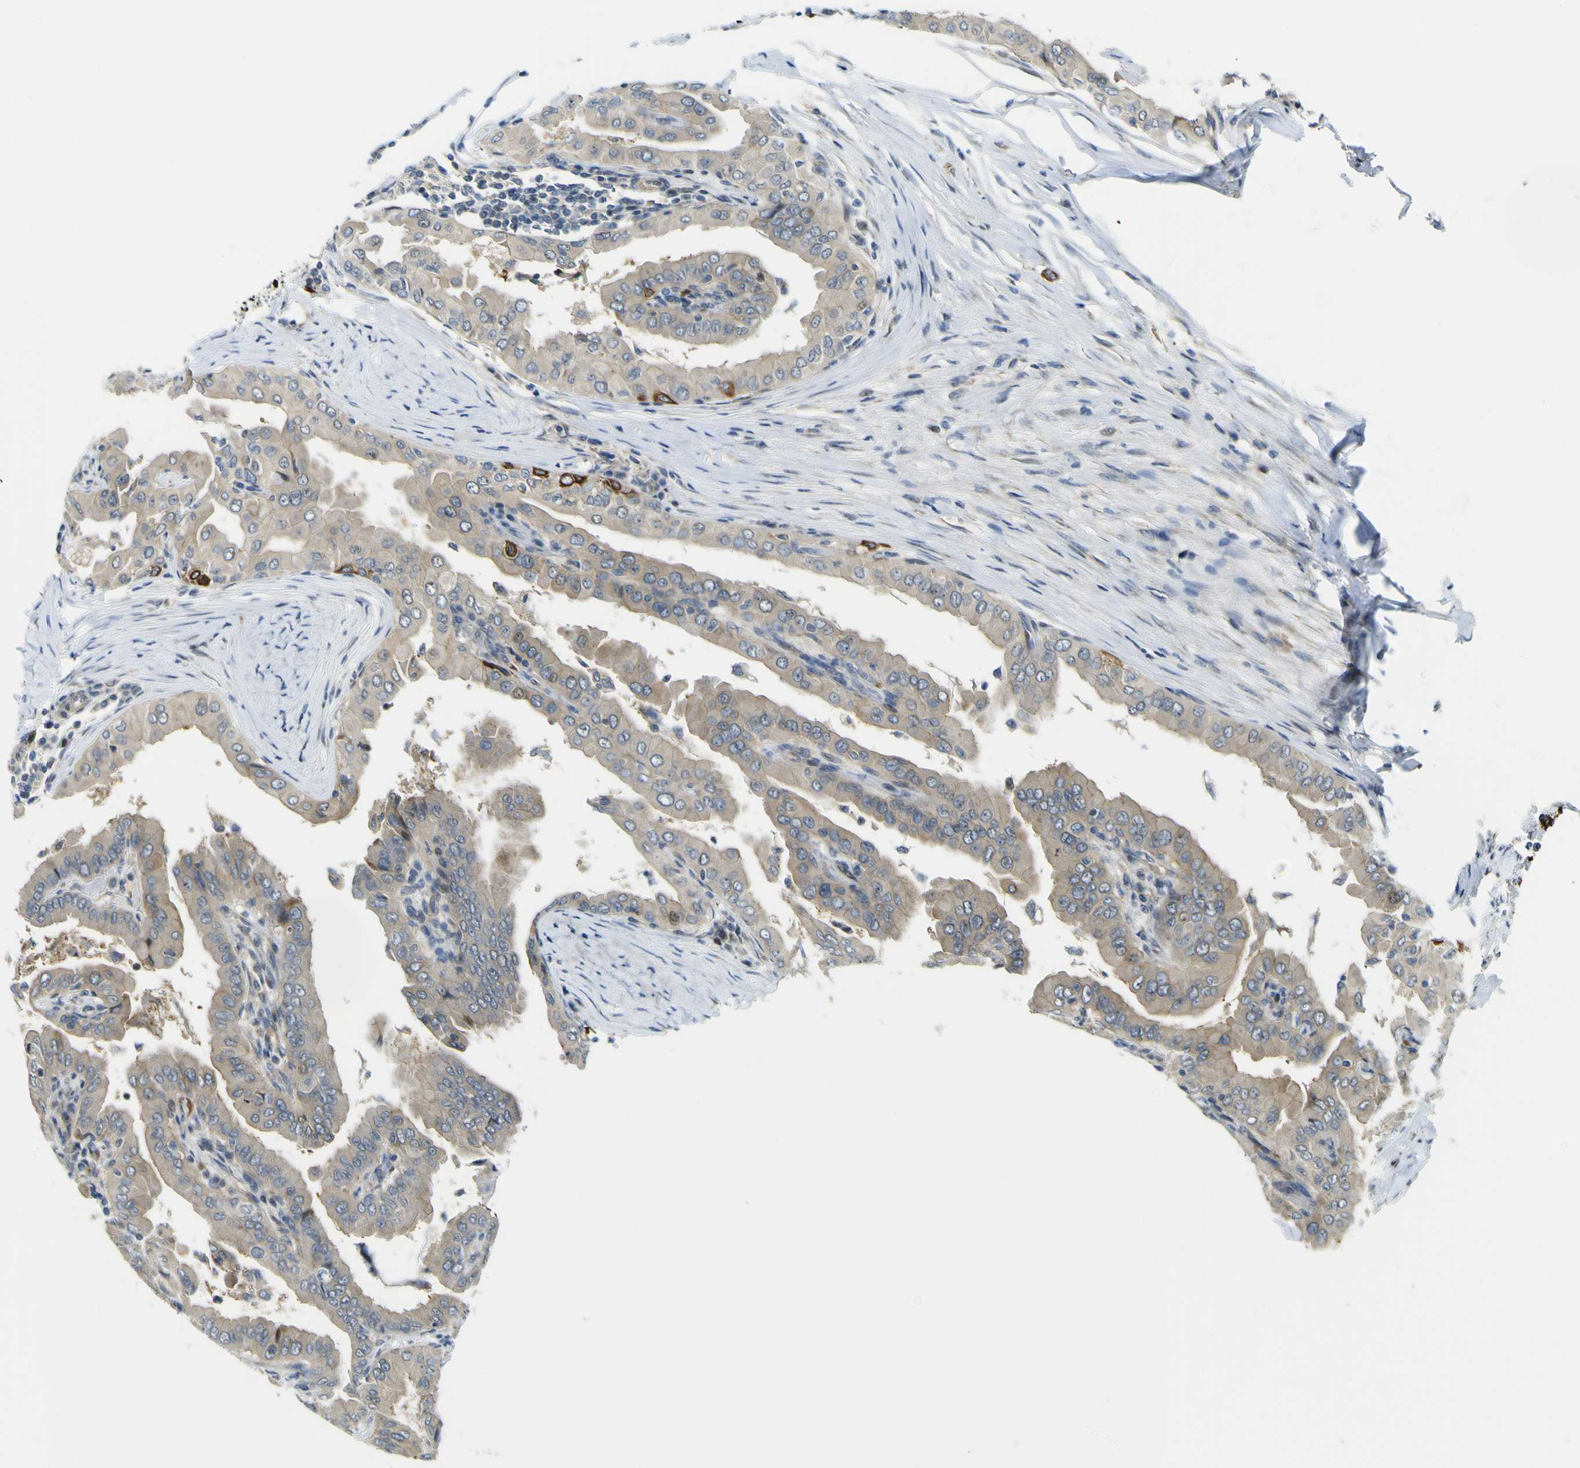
{"staining": {"intensity": "weak", "quantity": ">75%", "location": "cytoplasmic/membranous"}, "tissue": "thyroid cancer", "cell_type": "Tumor cells", "image_type": "cancer", "snomed": [{"axis": "morphology", "description": "Papillary adenocarcinoma, NOS"}, {"axis": "topography", "description": "Thyroid gland"}], "caption": "Approximately >75% of tumor cells in human thyroid cancer exhibit weak cytoplasmic/membranous protein positivity as visualized by brown immunohistochemical staining.", "gene": "KDM7A", "patient": {"sex": "male", "age": 33}}